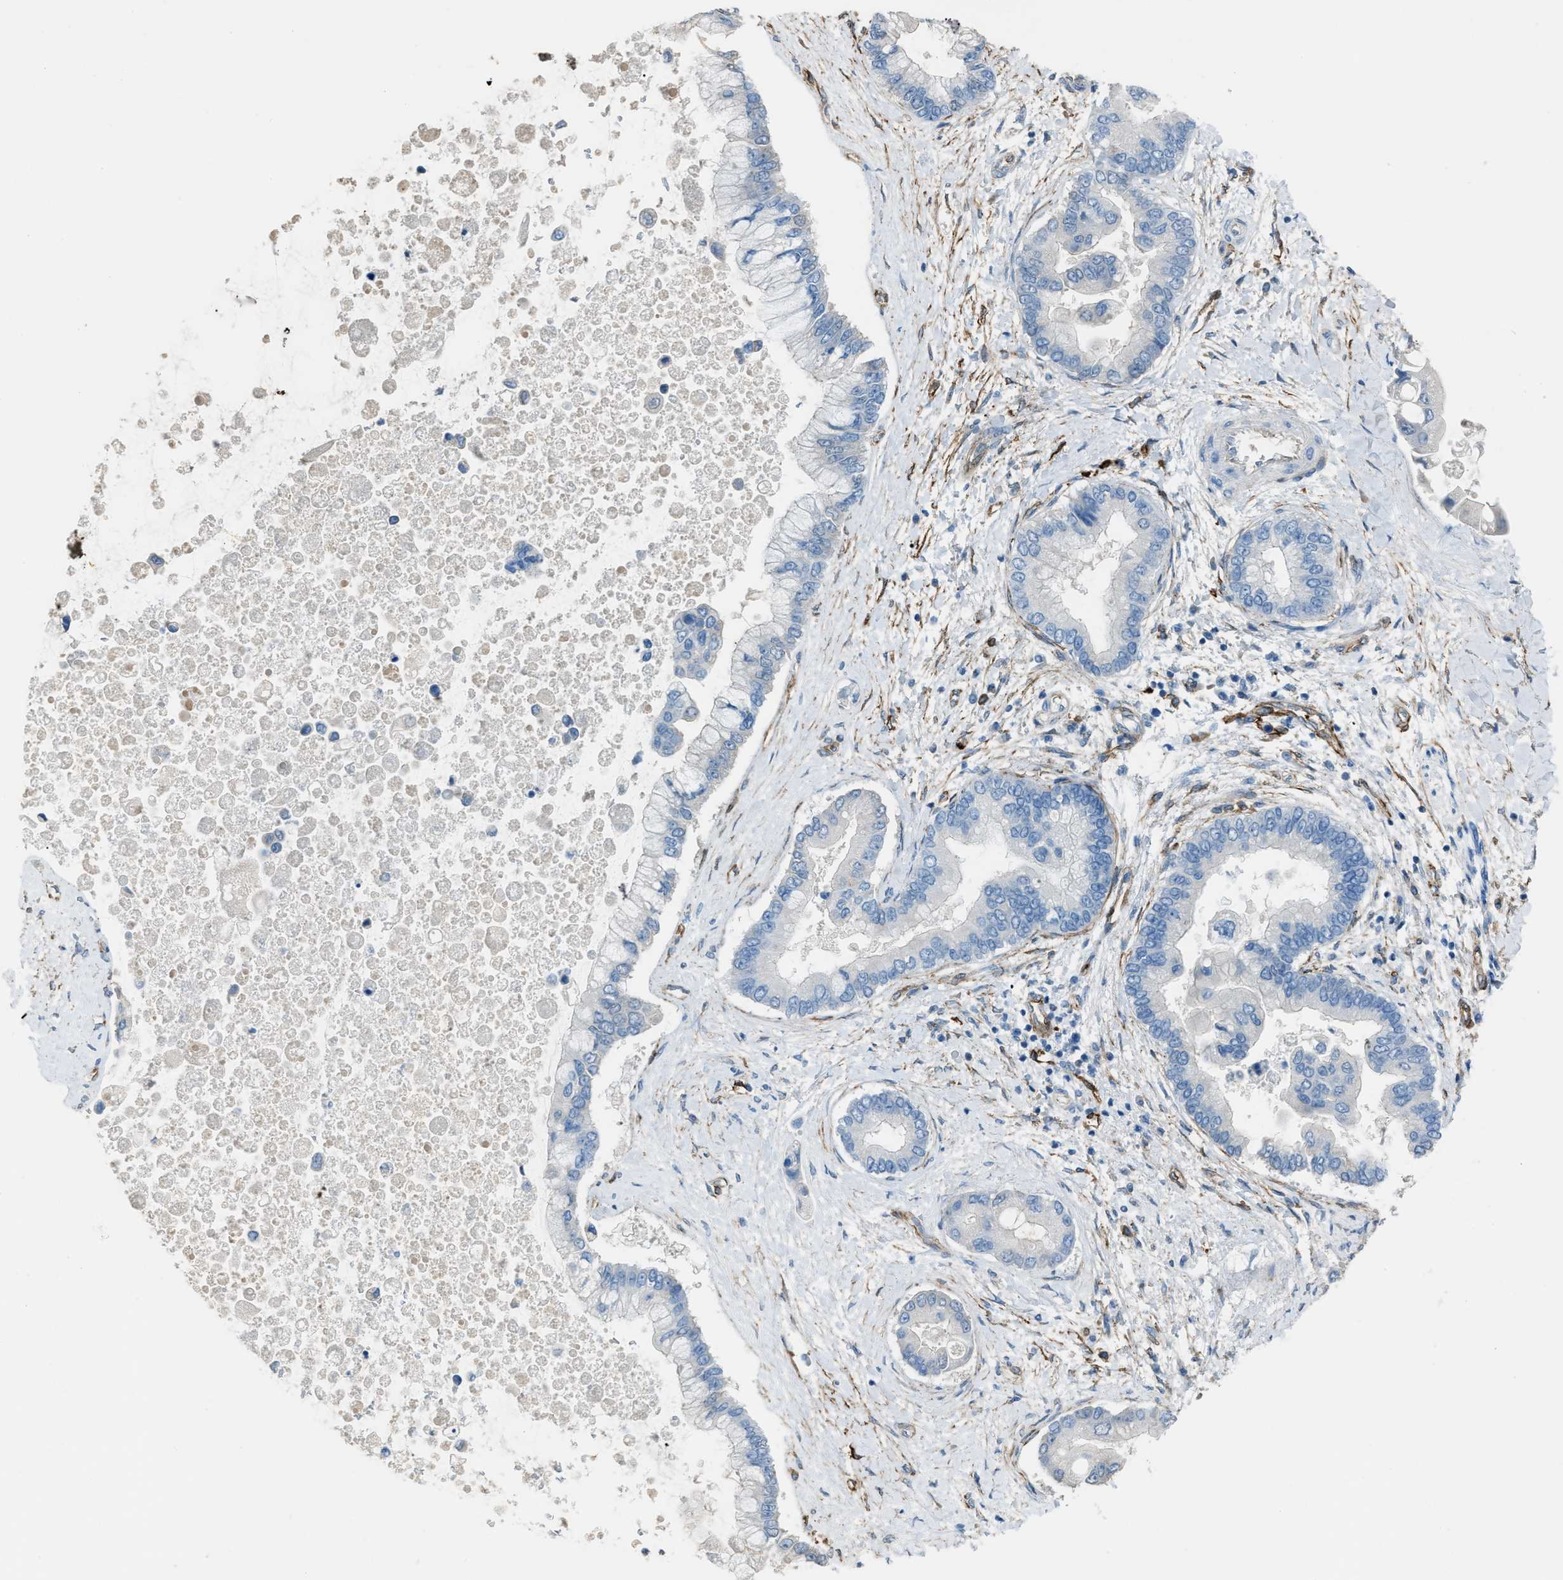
{"staining": {"intensity": "negative", "quantity": "none", "location": "none"}, "tissue": "liver cancer", "cell_type": "Tumor cells", "image_type": "cancer", "snomed": [{"axis": "morphology", "description": "Cholangiocarcinoma"}, {"axis": "topography", "description": "Liver"}], "caption": "Liver cancer (cholangiocarcinoma) was stained to show a protein in brown. There is no significant positivity in tumor cells.", "gene": "SLC22A15", "patient": {"sex": "male", "age": 50}}